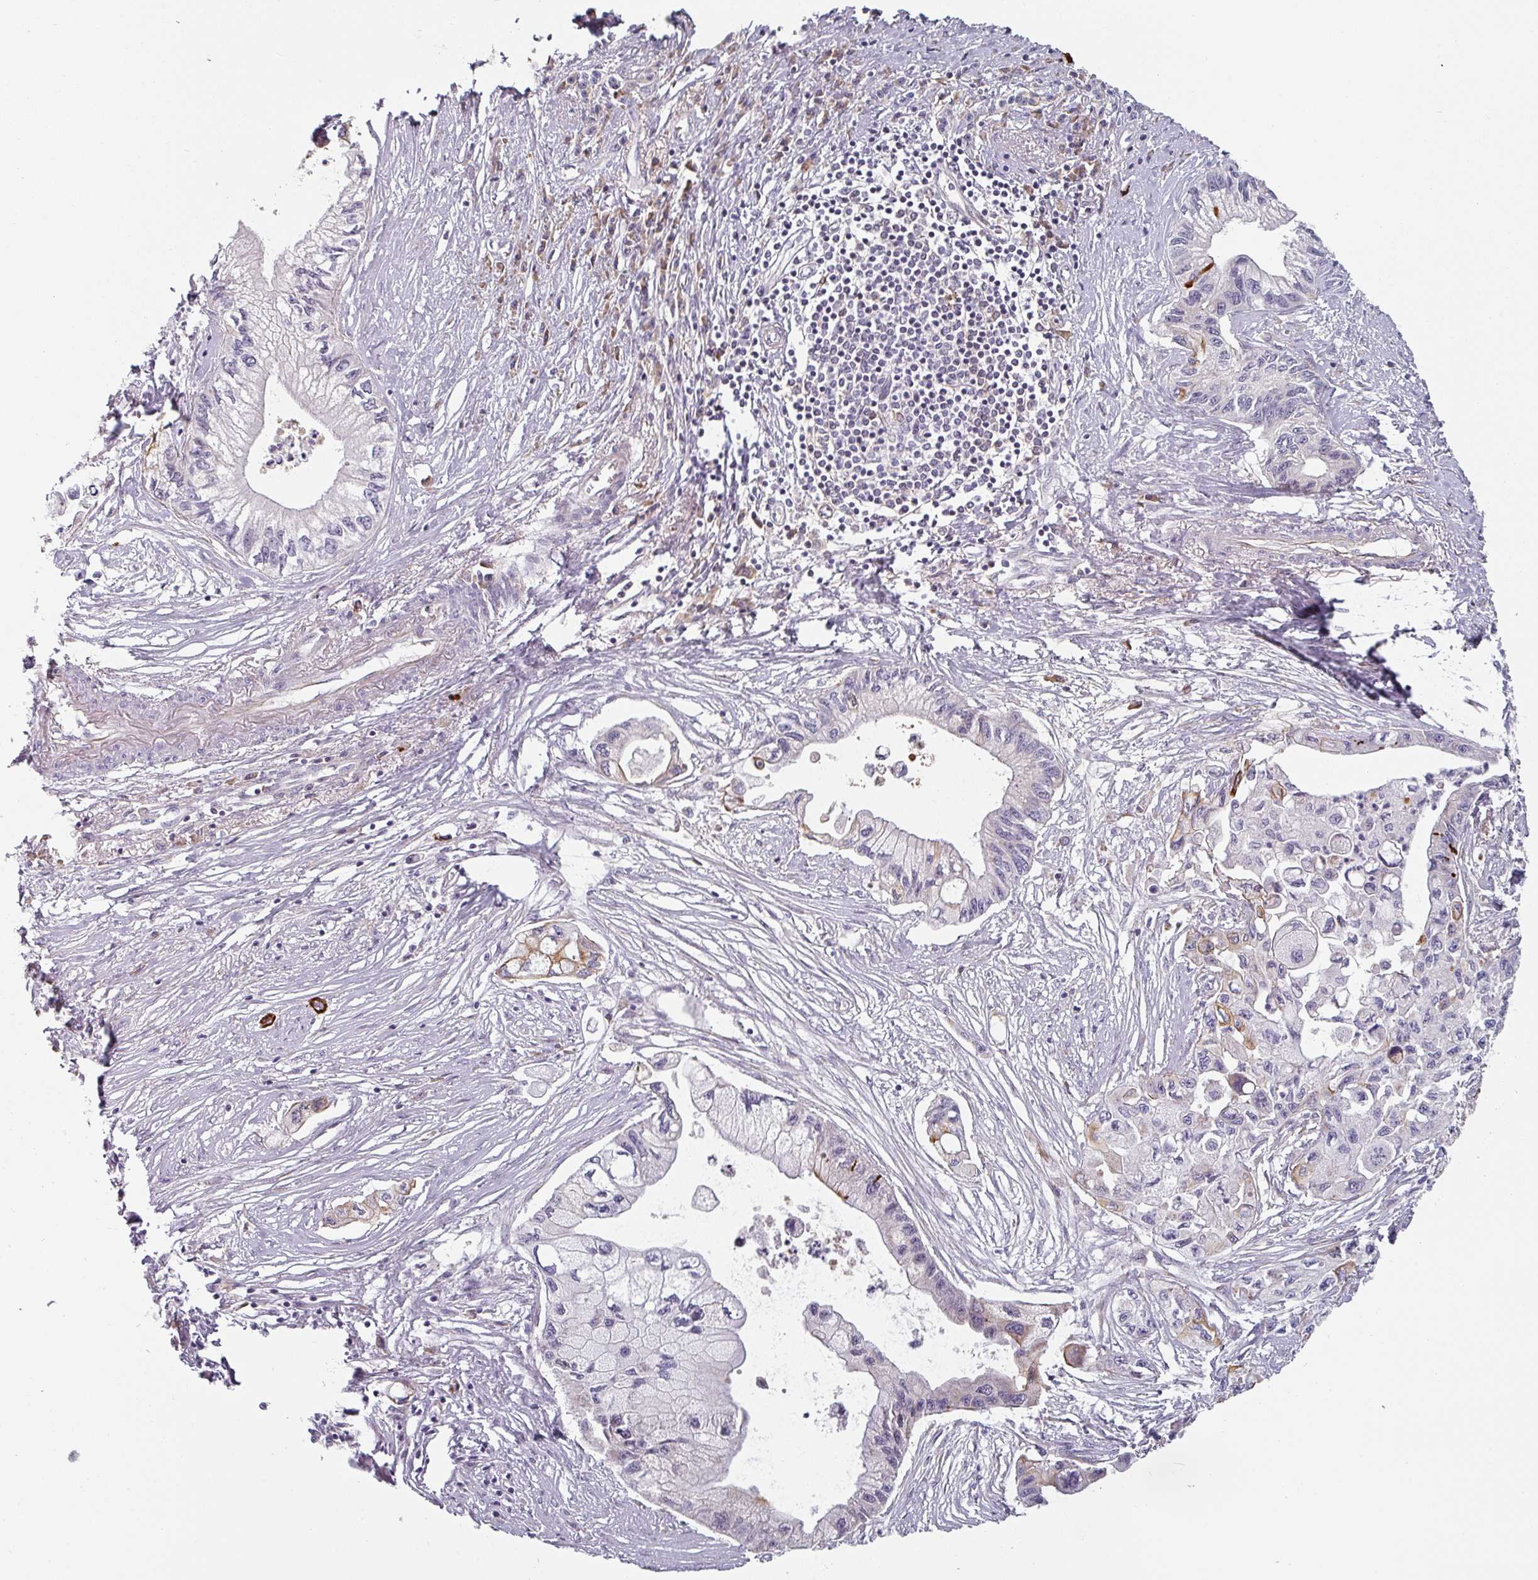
{"staining": {"intensity": "negative", "quantity": "none", "location": "none"}, "tissue": "pancreatic cancer", "cell_type": "Tumor cells", "image_type": "cancer", "snomed": [{"axis": "morphology", "description": "Adenocarcinoma, NOS"}, {"axis": "topography", "description": "Pancreas"}], "caption": "High power microscopy histopathology image of an immunohistochemistry (IHC) histopathology image of pancreatic cancer, revealing no significant positivity in tumor cells.", "gene": "CEP78", "patient": {"sex": "male", "age": 61}}